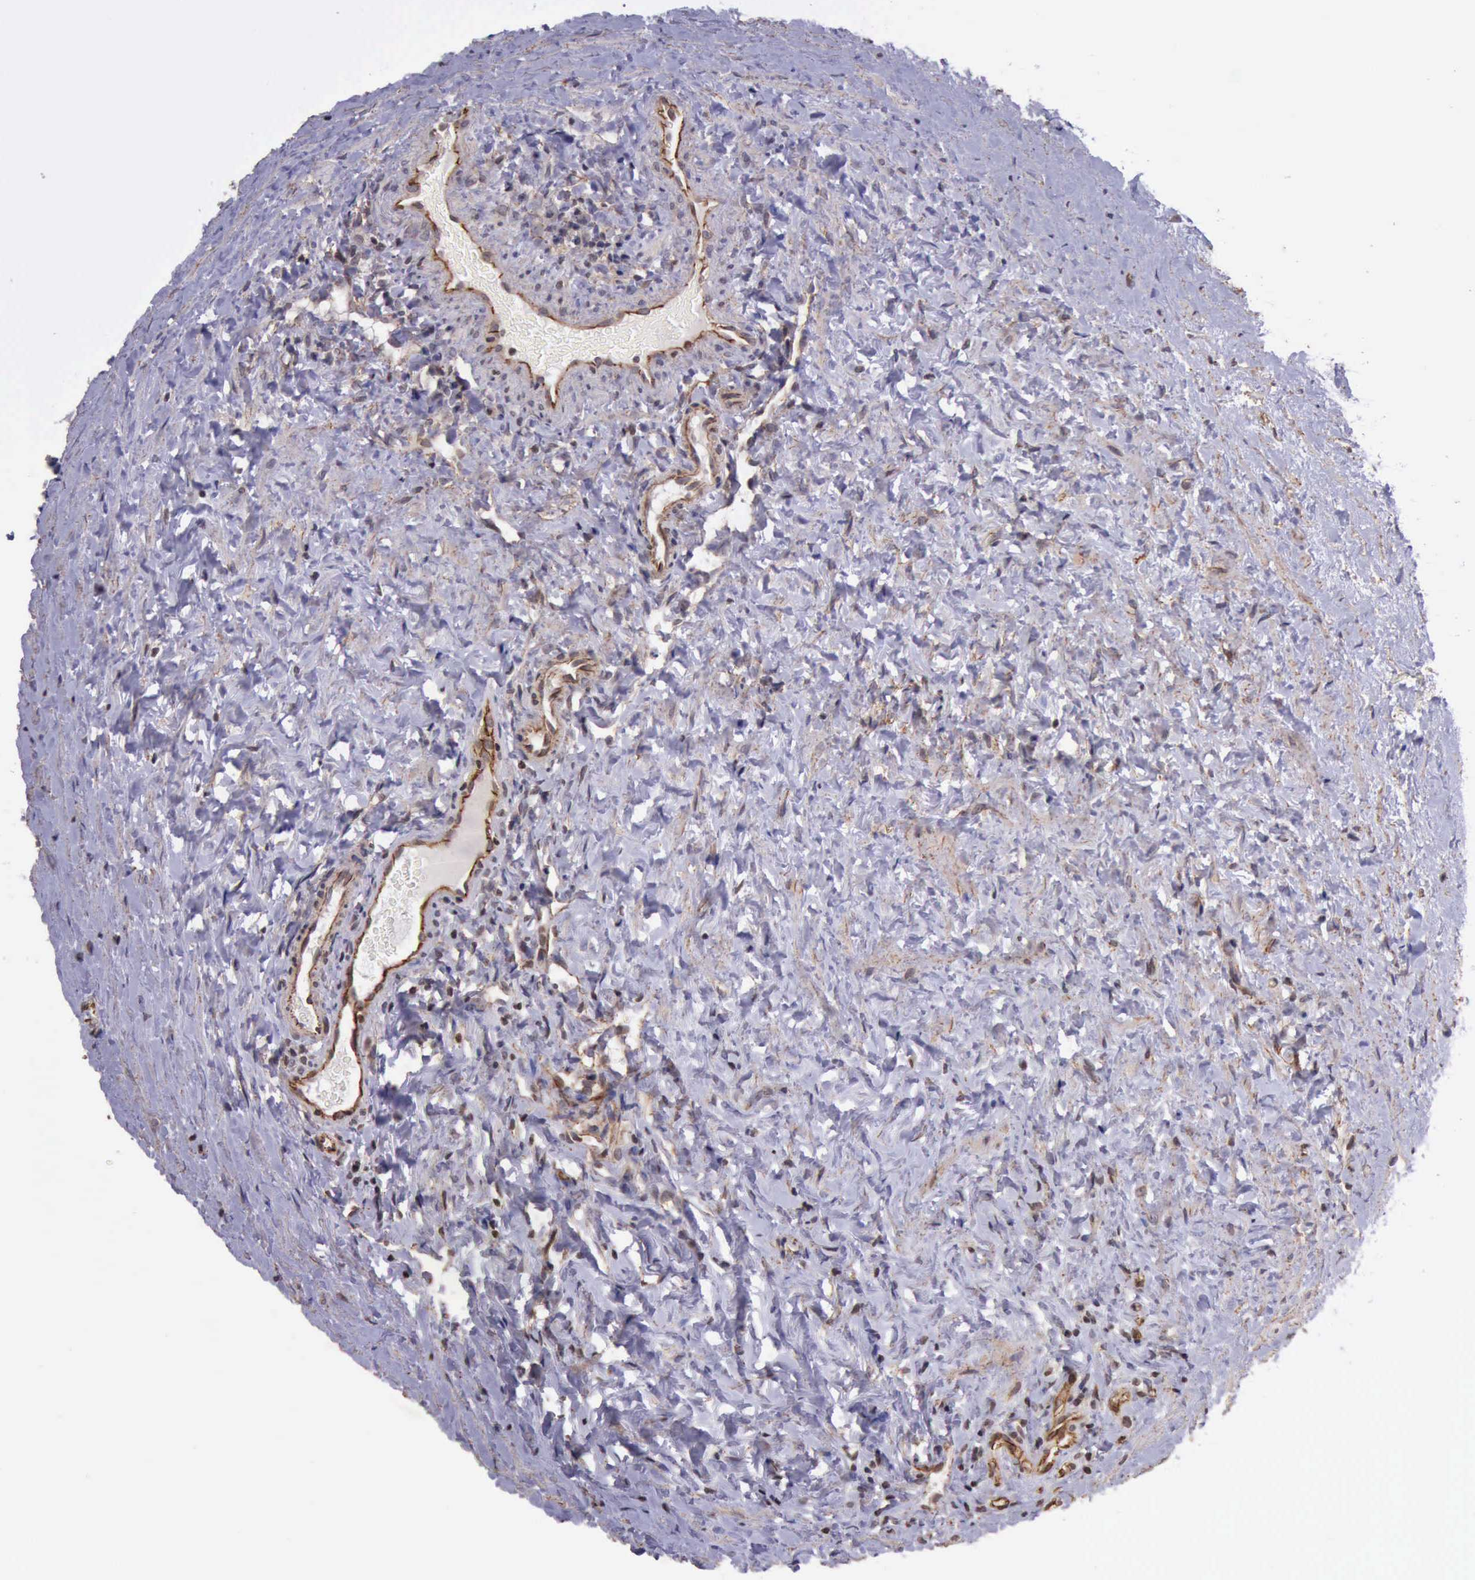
{"staining": {"intensity": "strong", "quantity": ">75%", "location": "cytoplasmic/membranous"}, "tissue": "testis cancer", "cell_type": "Tumor cells", "image_type": "cancer", "snomed": [{"axis": "morphology", "description": "Carcinoma, Embryonal, NOS"}, {"axis": "topography", "description": "Testis"}], "caption": "This micrograph displays testis embryonal carcinoma stained with immunohistochemistry (IHC) to label a protein in brown. The cytoplasmic/membranous of tumor cells show strong positivity for the protein. Nuclei are counter-stained blue.", "gene": "CTNNB1", "patient": {"sex": "male", "age": 31}}